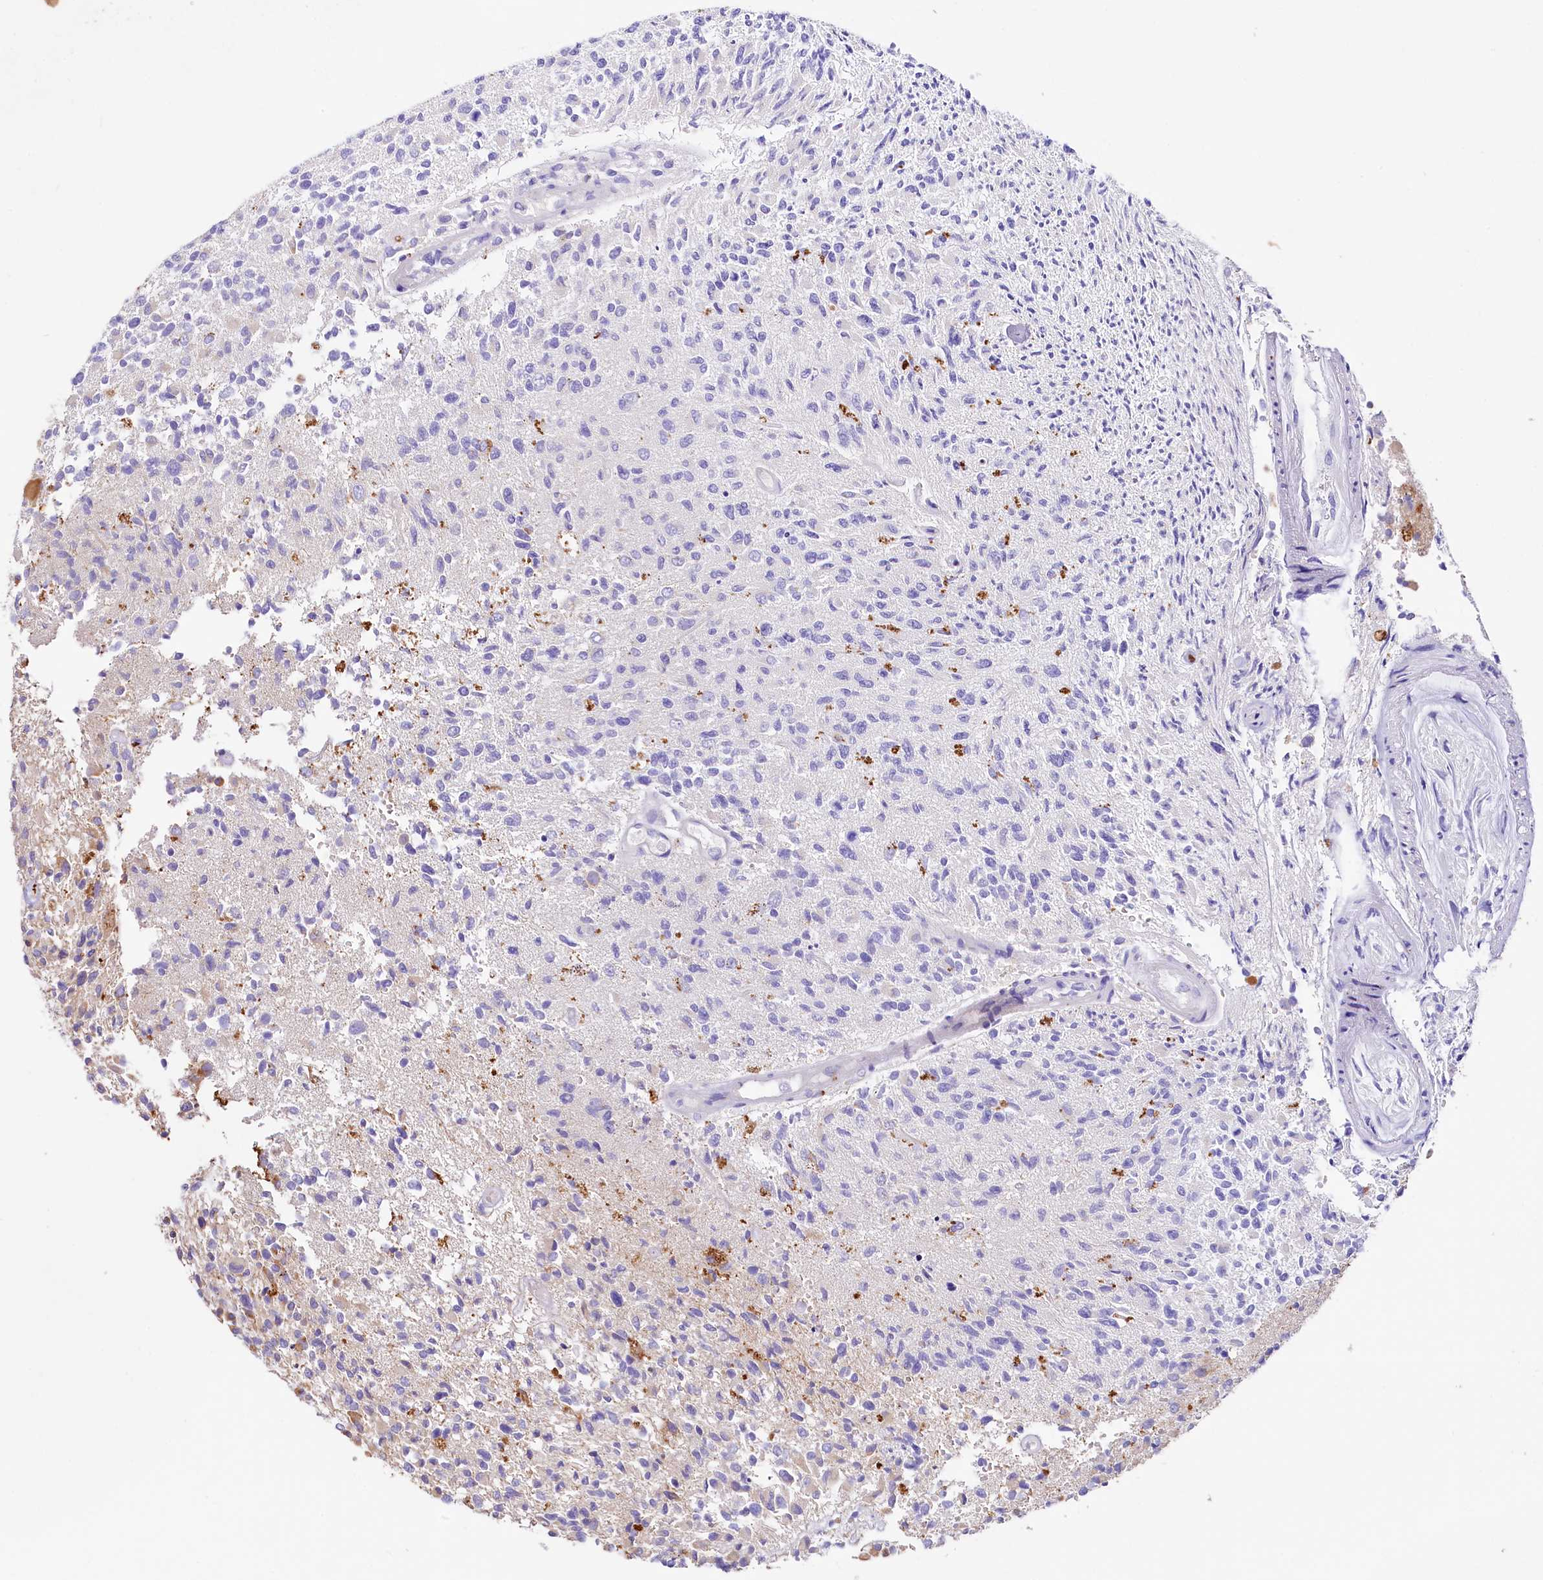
{"staining": {"intensity": "moderate", "quantity": "<25%", "location": "cytoplasmic/membranous"}, "tissue": "glioma", "cell_type": "Tumor cells", "image_type": "cancer", "snomed": [{"axis": "morphology", "description": "Glioma, malignant, High grade"}, {"axis": "morphology", "description": "Glioblastoma, NOS"}, {"axis": "topography", "description": "Brain"}], "caption": "Brown immunohistochemical staining in glioblastoma displays moderate cytoplasmic/membranous expression in about <25% of tumor cells.", "gene": "SACM1L", "patient": {"sex": "male", "age": 60}}